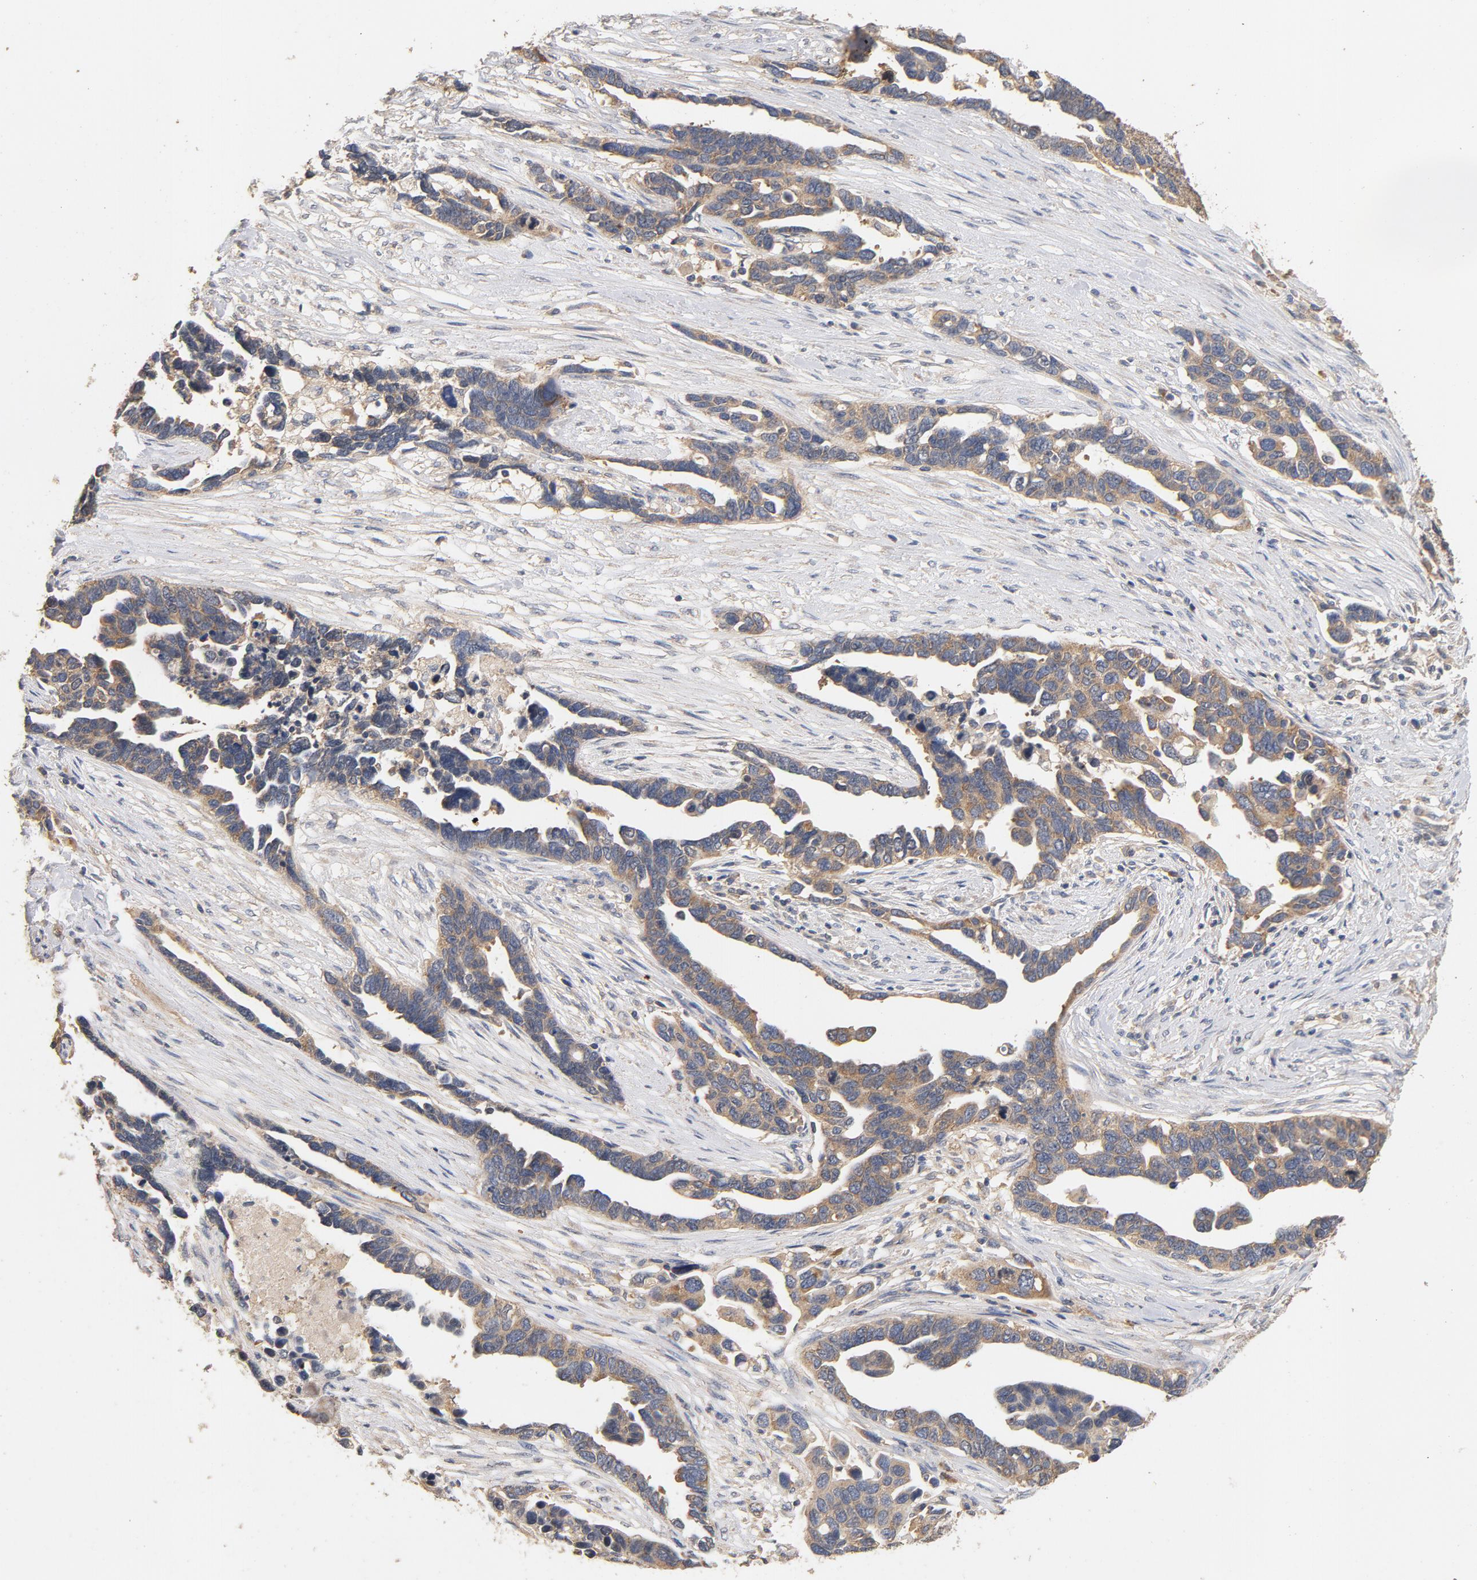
{"staining": {"intensity": "moderate", "quantity": ">75%", "location": "cytoplasmic/membranous"}, "tissue": "ovarian cancer", "cell_type": "Tumor cells", "image_type": "cancer", "snomed": [{"axis": "morphology", "description": "Cystadenocarcinoma, serous, NOS"}, {"axis": "topography", "description": "Ovary"}], "caption": "The micrograph reveals immunohistochemical staining of ovarian cancer. There is moderate cytoplasmic/membranous positivity is seen in about >75% of tumor cells.", "gene": "DDX6", "patient": {"sex": "female", "age": 54}}